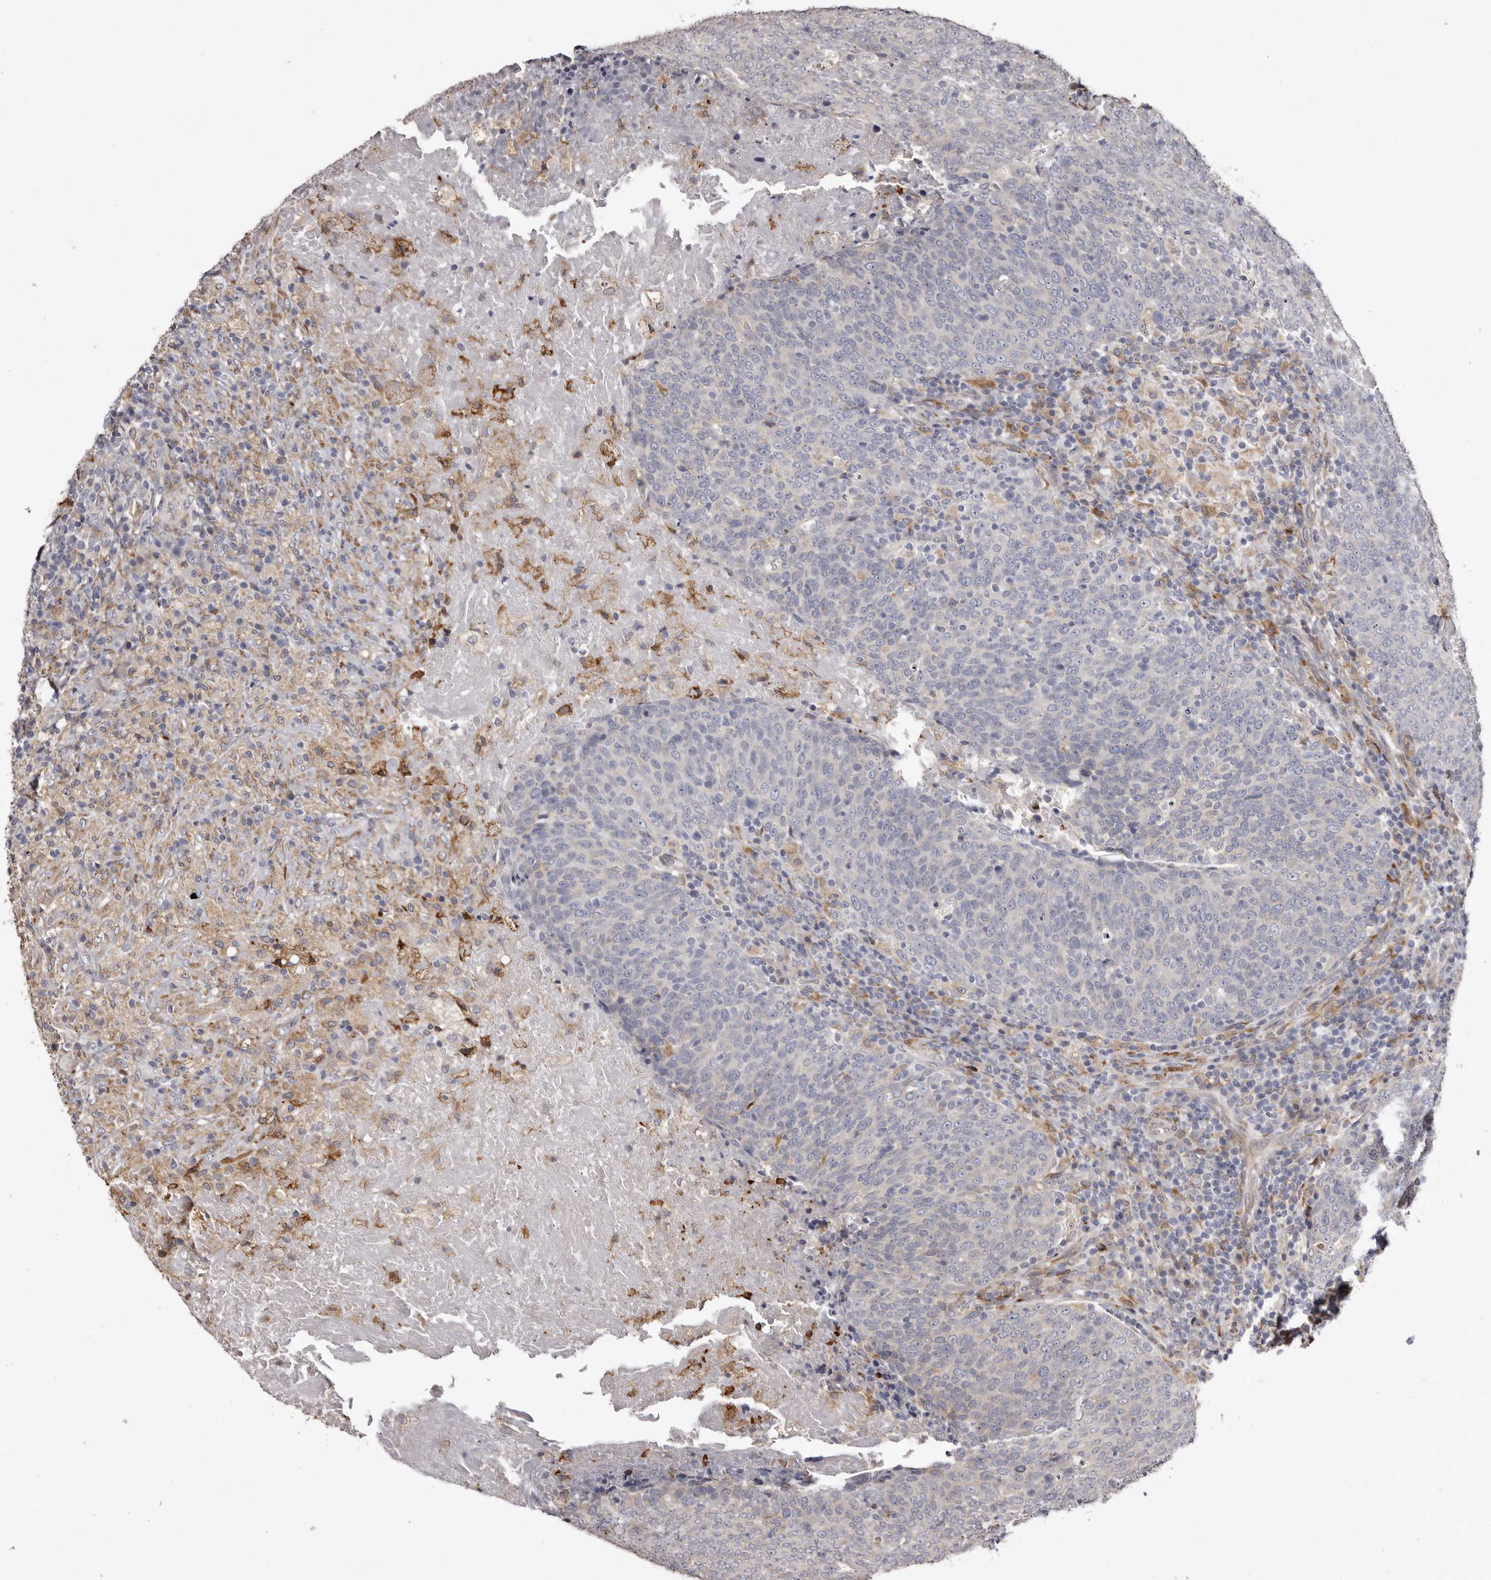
{"staining": {"intensity": "negative", "quantity": "none", "location": "none"}, "tissue": "head and neck cancer", "cell_type": "Tumor cells", "image_type": "cancer", "snomed": [{"axis": "morphology", "description": "Squamous cell carcinoma, NOS"}, {"axis": "morphology", "description": "Squamous cell carcinoma, metastatic, NOS"}, {"axis": "topography", "description": "Lymph node"}, {"axis": "topography", "description": "Head-Neck"}], "caption": "Tumor cells are negative for brown protein staining in head and neck squamous cell carcinoma.", "gene": "PIGX", "patient": {"sex": "male", "age": 62}}